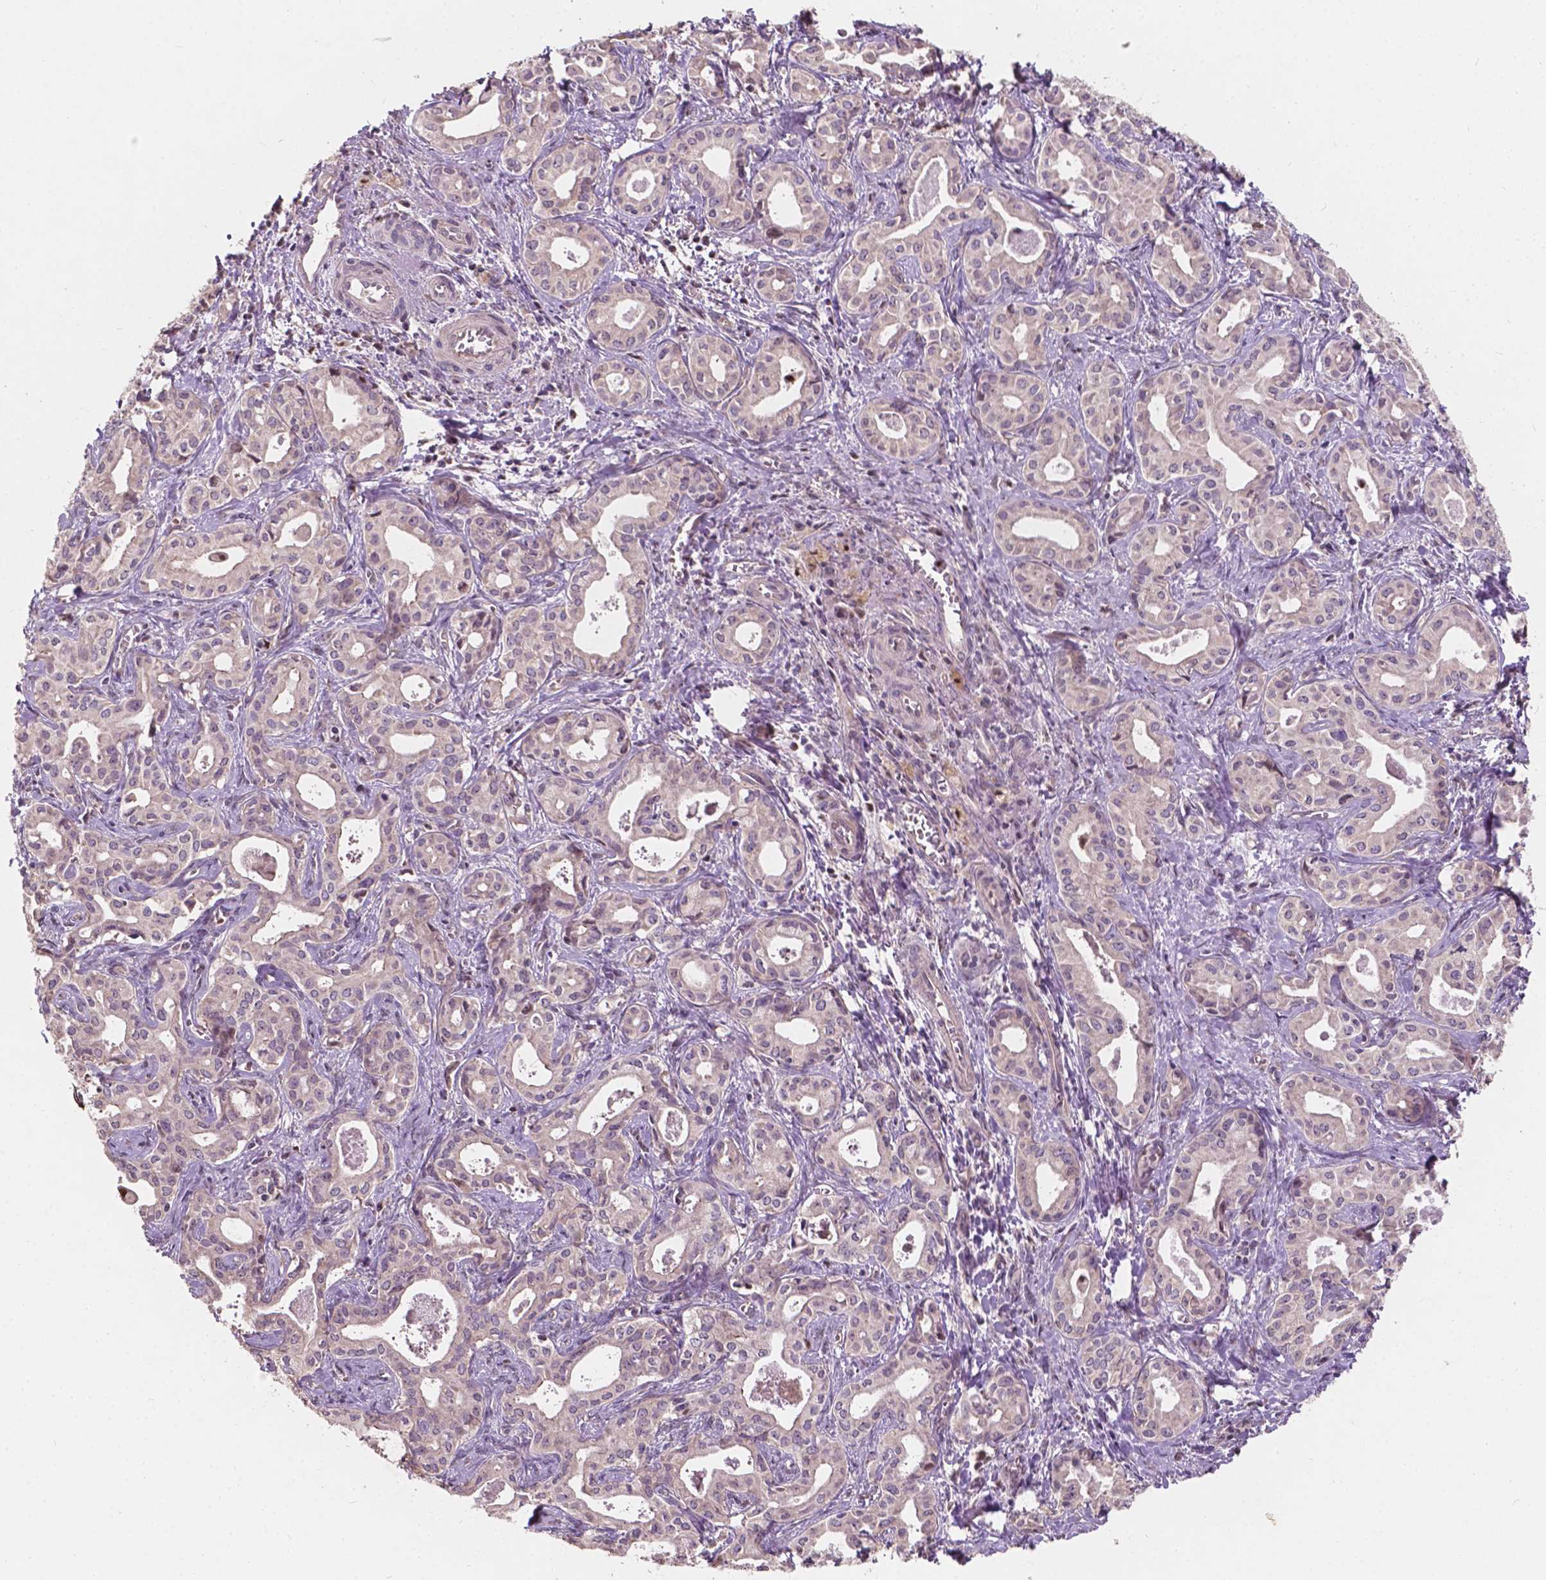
{"staining": {"intensity": "weak", "quantity": "25%-75%", "location": "cytoplasmic/membranous"}, "tissue": "liver cancer", "cell_type": "Tumor cells", "image_type": "cancer", "snomed": [{"axis": "morphology", "description": "Cholangiocarcinoma"}, {"axis": "topography", "description": "Liver"}], "caption": "Weak cytoplasmic/membranous expression is appreciated in approximately 25%-75% of tumor cells in liver cancer (cholangiocarcinoma). The staining is performed using DAB (3,3'-diaminobenzidine) brown chromogen to label protein expression. The nuclei are counter-stained blue using hematoxylin.", "gene": "DUSP16", "patient": {"sex": "female", "age": 65}}